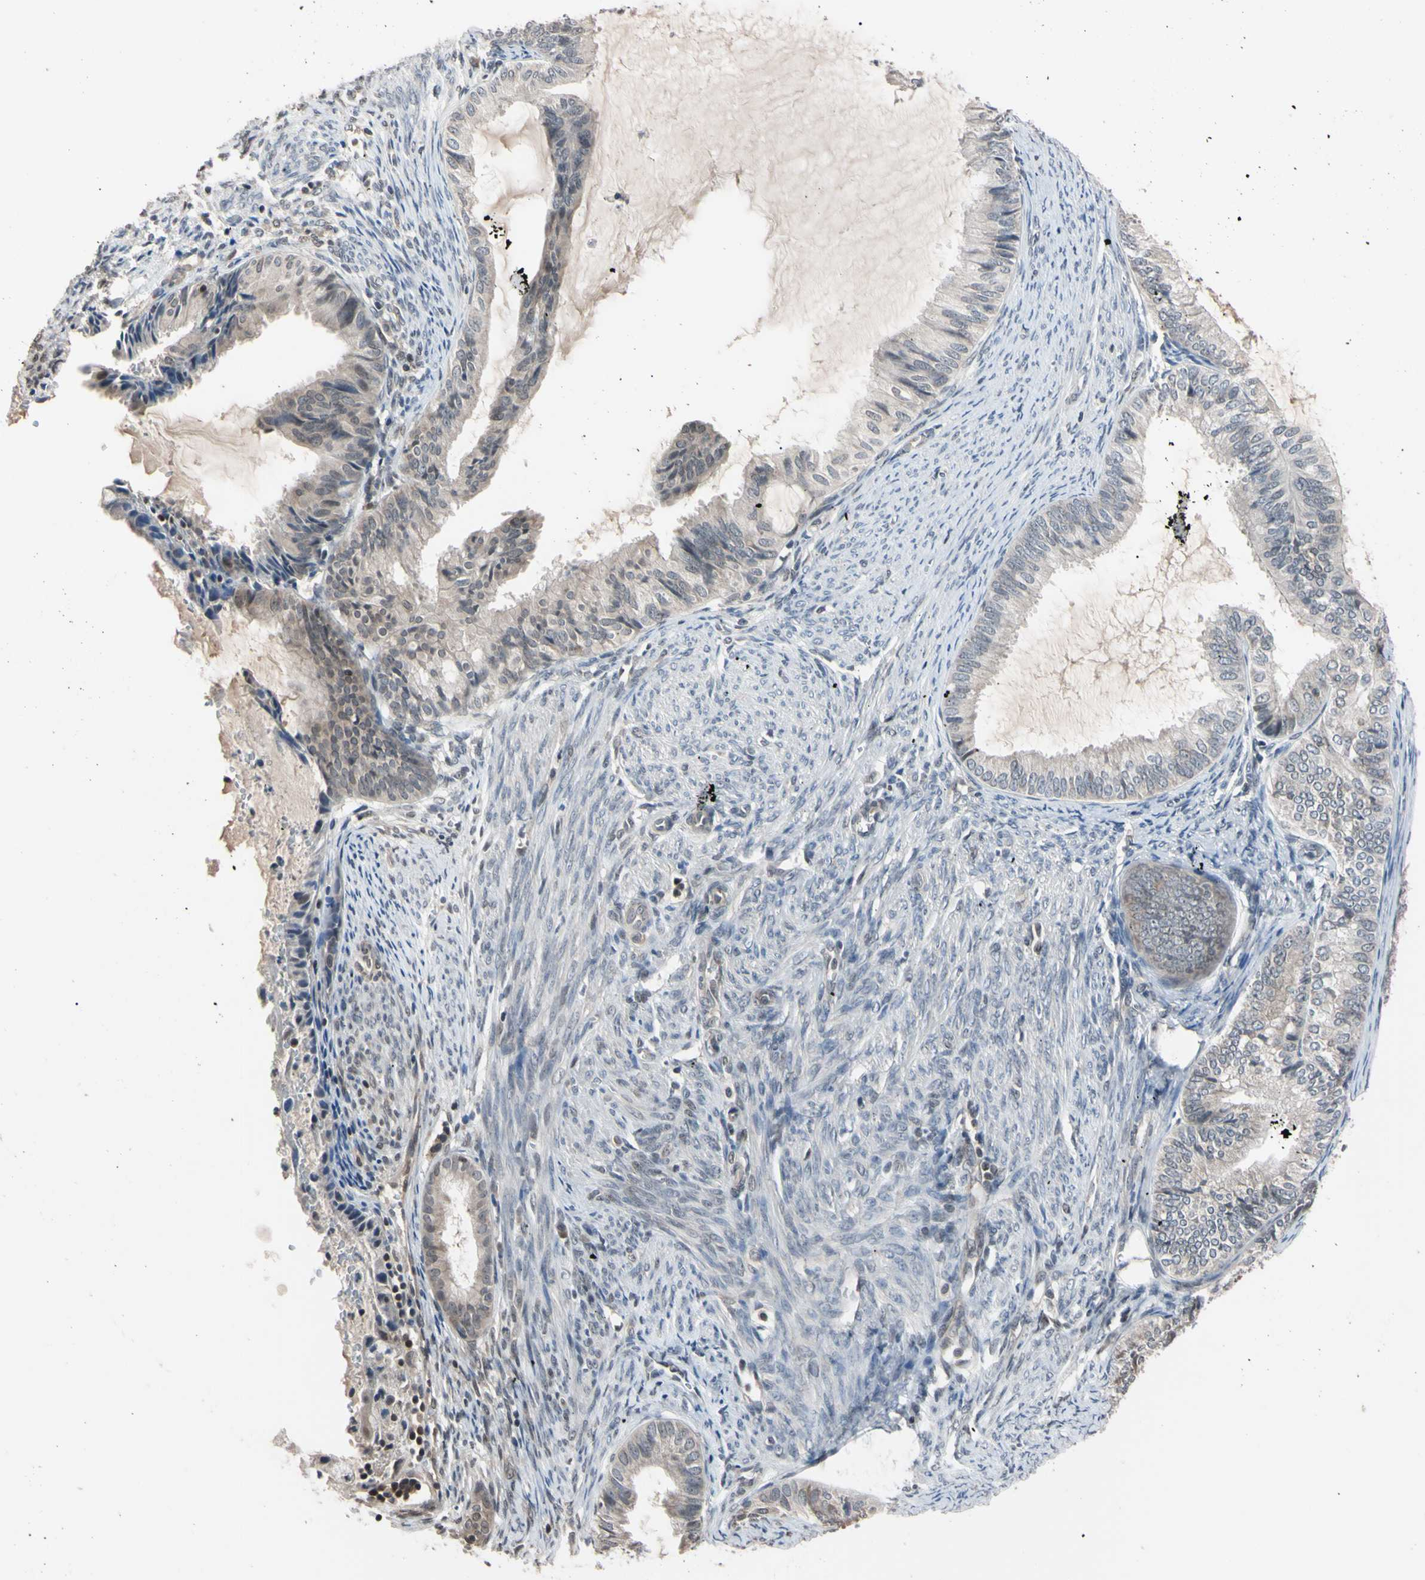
{"staining": {"intensity": "negative", "quantity": "none", "location": "none"}, "tissue": "endometrial cancer", "cell_type": "Tumor cells", "image_type": "cancer", "snomed": [{"axis": "morphology", "description": "Adenocarcinoma, NOS"}, {"axis": "topography", "description": "Endometrium"}], "caption": "High power microscopy micrograph of an immunohistochemistry (IHC) histopathology image of endometrial adenocarcinoma, revealing no significant staining in tumor cells.", "gene": "UBE2I", "patient": {"sex": "female", "age": 86}}